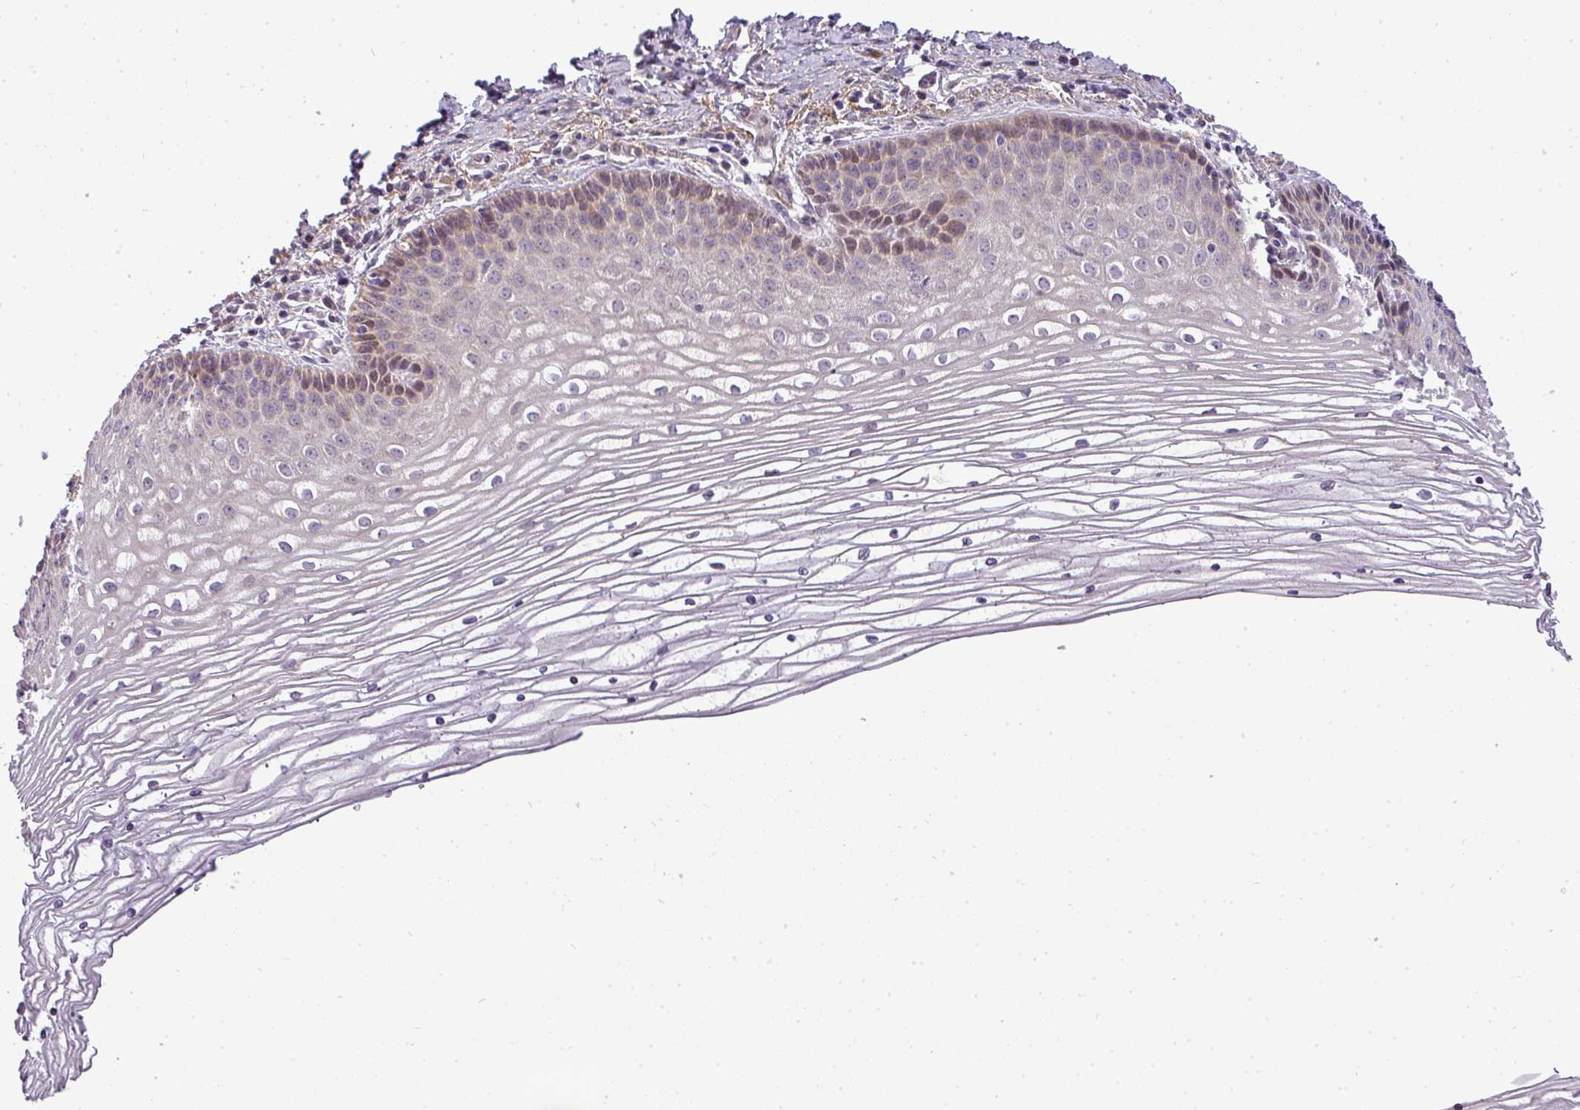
{"staining": {"intensity": "weak", "quantity": "25%-75%", "location": "cytoplasmic/membranous"}, "tissue": "cervix", "cell_type": "Glandular cells", "image_type": "normal", "snomed": [{"axis": "morphology", "description": "Normal tissue, NOS"}, {"axis": "topography", "description": "Cervix"}], "caption": "Immunohistochemical staining of normal cervix exhibits 25%-75% levels of weak cytoplasmic/membranous protein staining in about 25%-75% of glandular cells.", "gene": "ZDHHC1", "patient": {"sex": "female", "age": 47}}